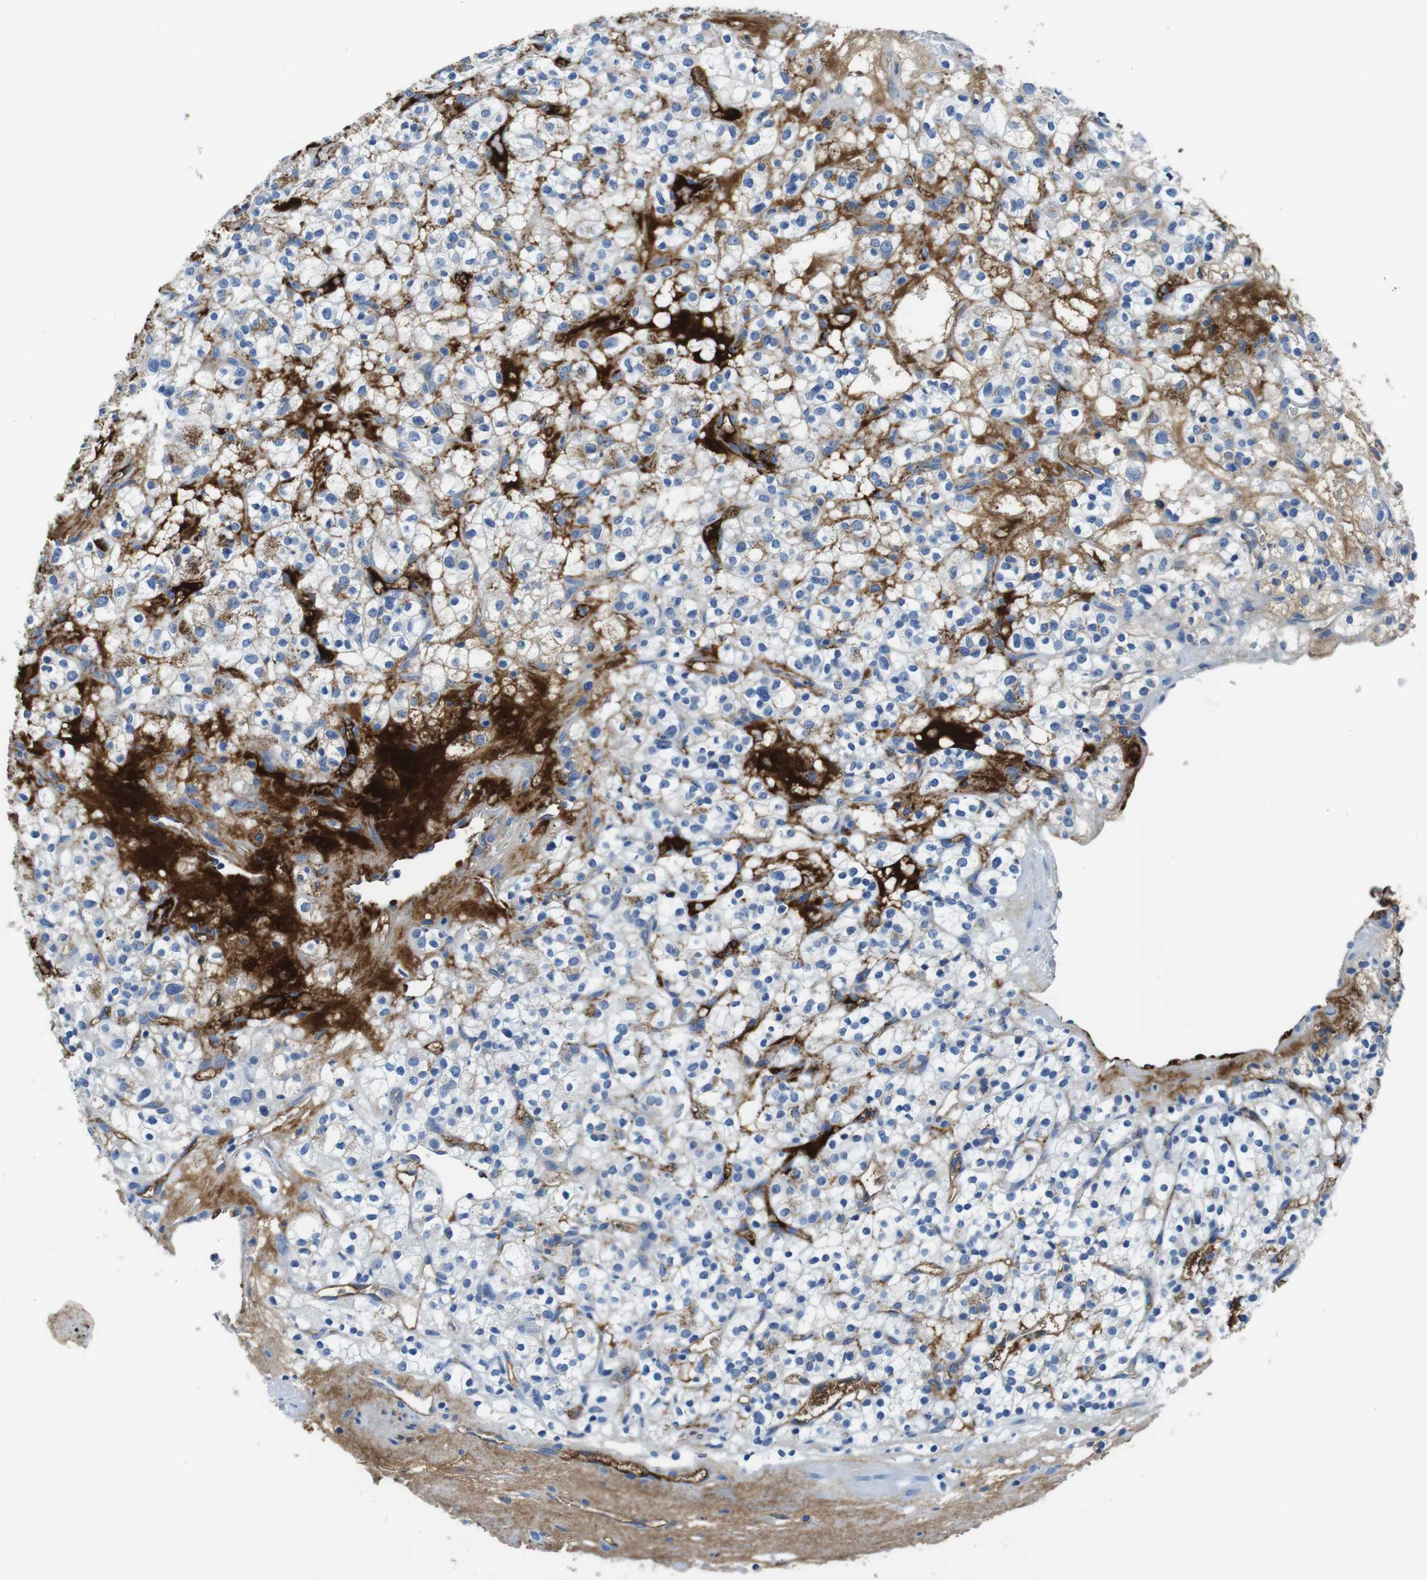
{"staining": {"intensity": "negative", "quantity": "none", "location": "none"}, "tissue": "renal cancer", "cell_type": "Tumor cells", "image_type": "cancer", "snomed": [{"axis": "morphology", "description": "Normal tissue, NOS"}, {"axis": "morphology", "description": "Adenocarcinoma, NOS"}, {"axis": "topography", "description": "Kidney"}], "caption": "Renal cancer (adenocarcinoma) was stained to show a protein in brown. There is no significant positivity in tumor cells.", "gene": "IGKC", "patient": {"sex": "female", "age": 72}}